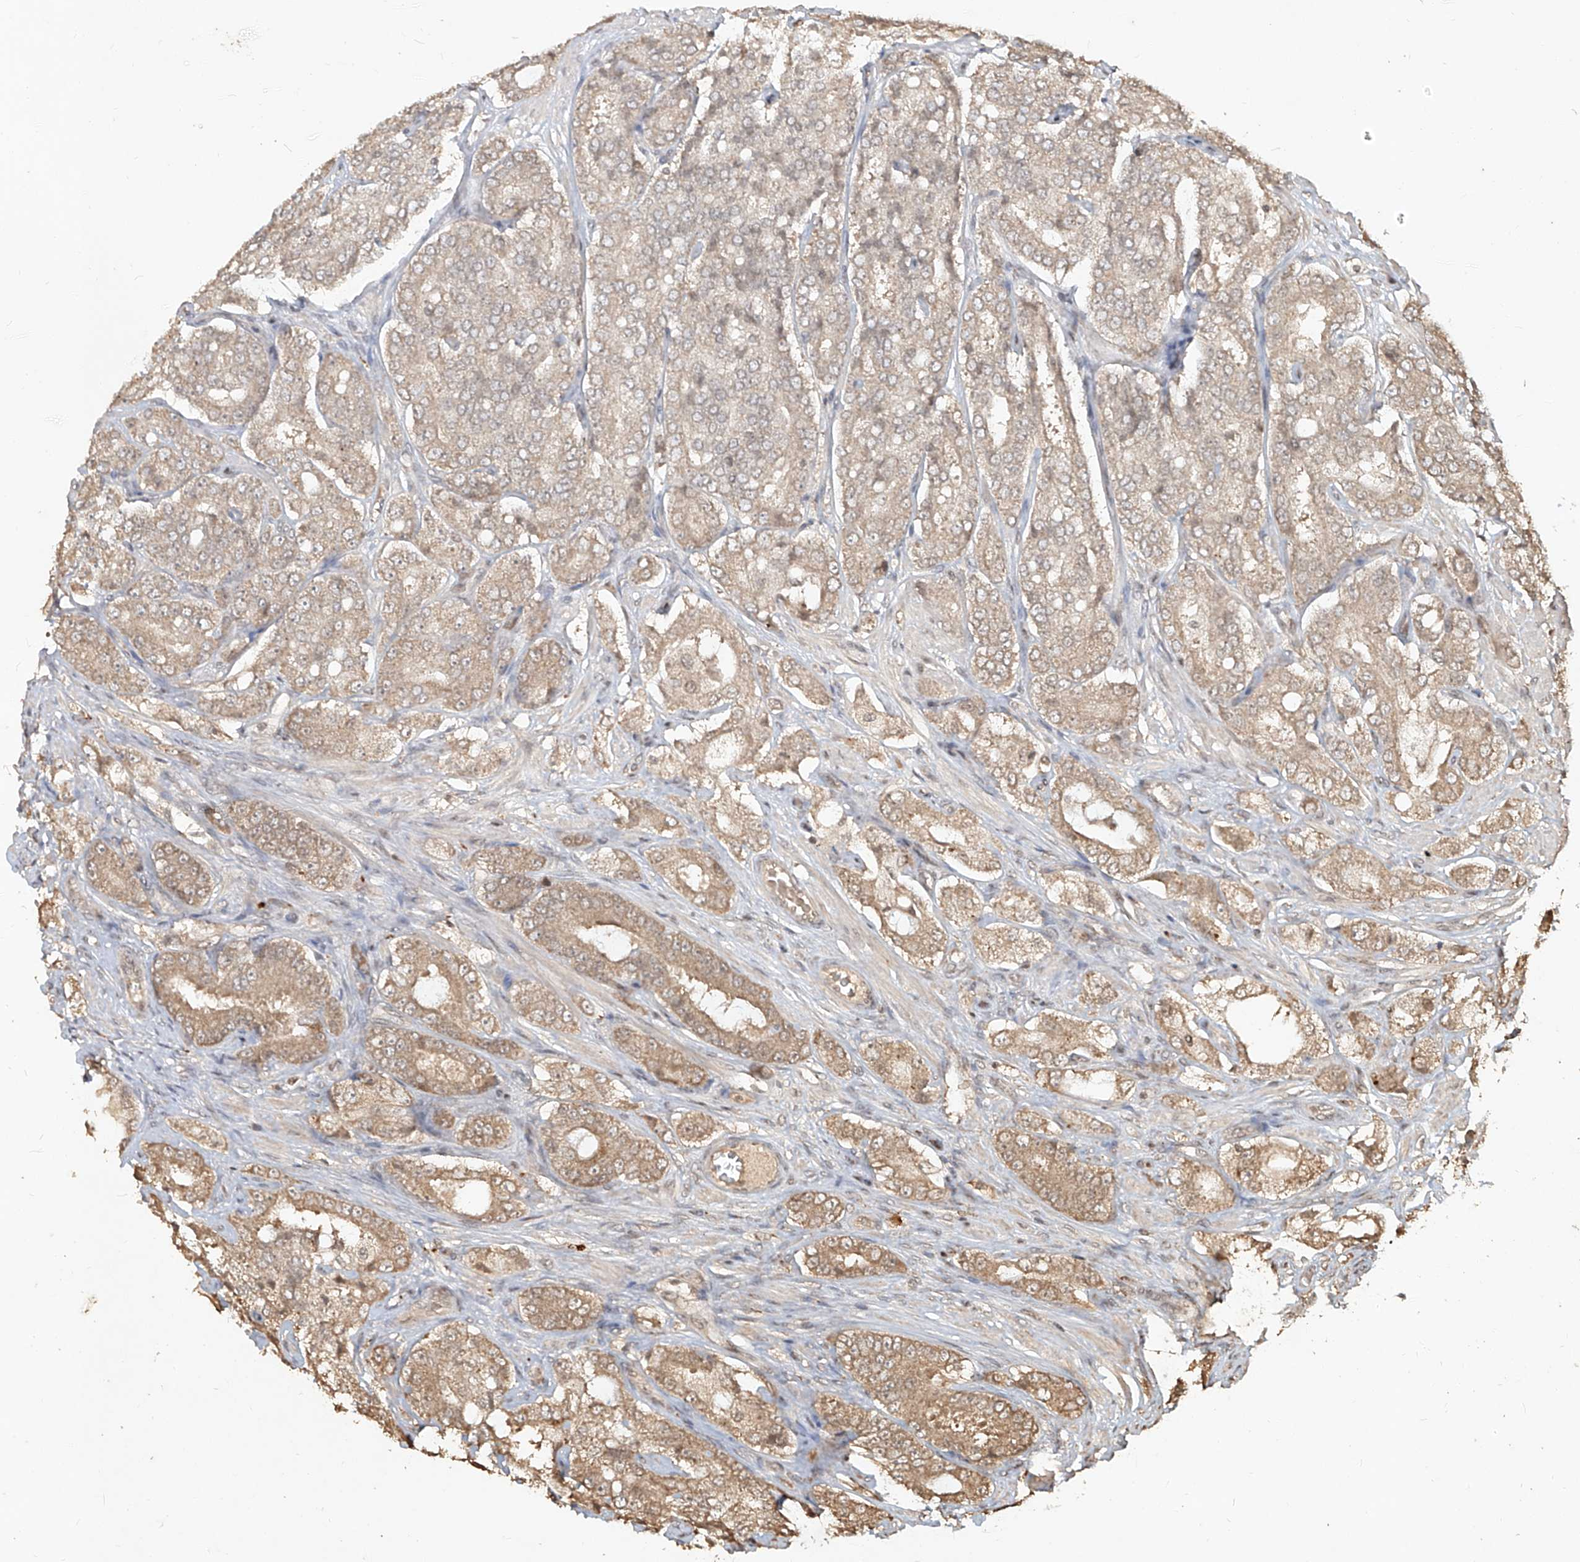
{"staining": {"intensity": "weak", "quantity": "25%-75%", "location": "cytoplasmic/membranous"}, "tissue": "prostate cancer", "cell_type": "Tumor cells", "image_type": "cancer", "snomed": [{"axis": "morphology", "description": "Adenocarcinoma, High grade"}, {"axis": "topography", "description": "Prostate"}], "caption": "Immunohistochemistry of human prostate adenocarcinoma (high-grade) exhibits low levels of weak cytoplasmic/membranous positivity in about 25%-75% of tumor cells. Nuclei are stained in blue.", "gene": "UBE2K", "patient": {"sex": "male", "age": 65}}